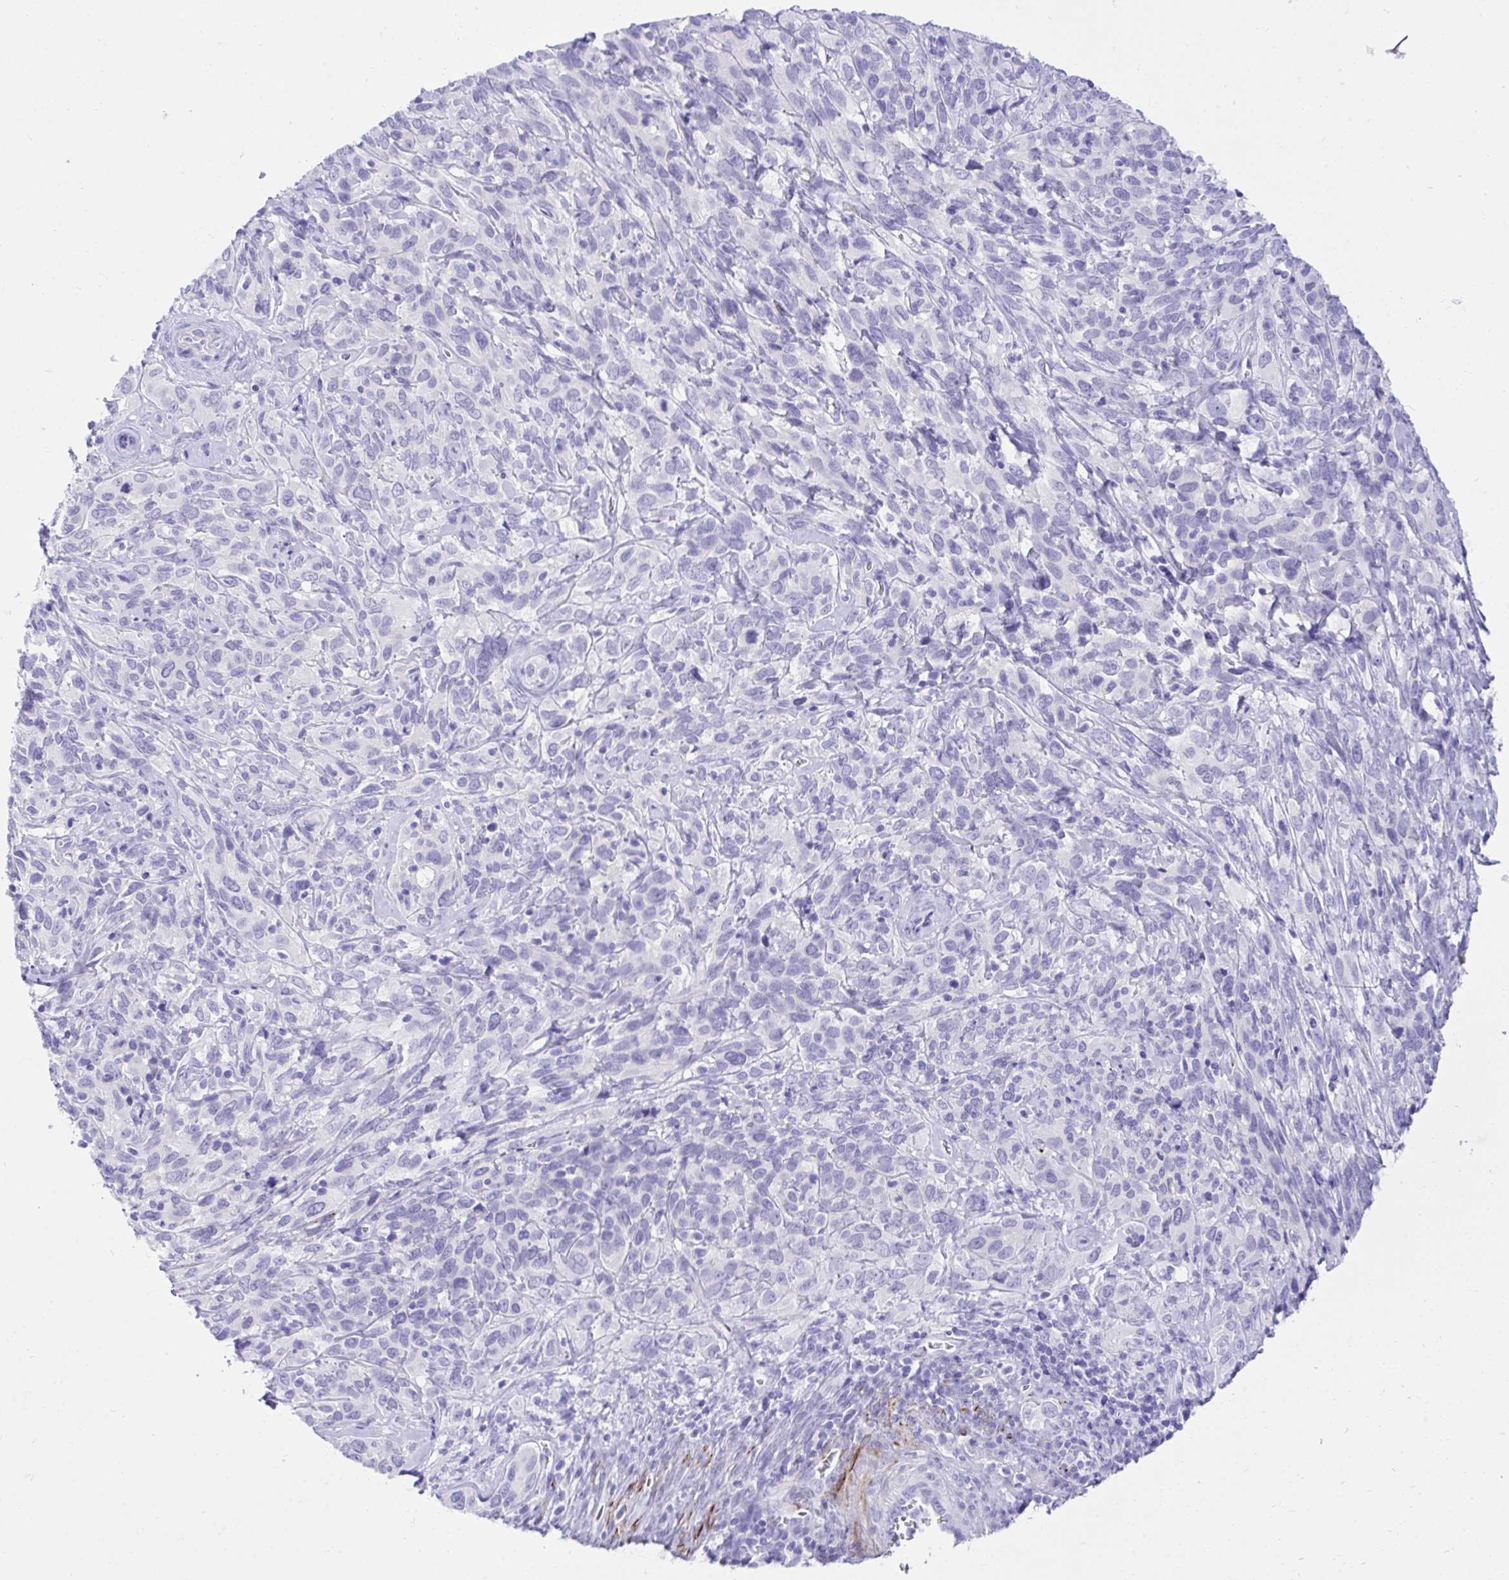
{"staining": {"intensity": "negative", "quantity": "none", "location": "none"}, "tissue": "cervical cancer", "cell_type": "Tumor cells", "image_type": "cancer", "snomed": [{"axis": "morphology", "description": "Normal tissue, NOS"}, {"axis": "morphology", "description": "Squamous cell carcinoma, NOS"}, {"axis": "topography", "description": "Cervix"}], "caption": "Tumor cells show no significant positivity in cervical squamous cell carcinoma.", "gene": "KCNN4", "patient": {"sex": "female", "age": 51}}